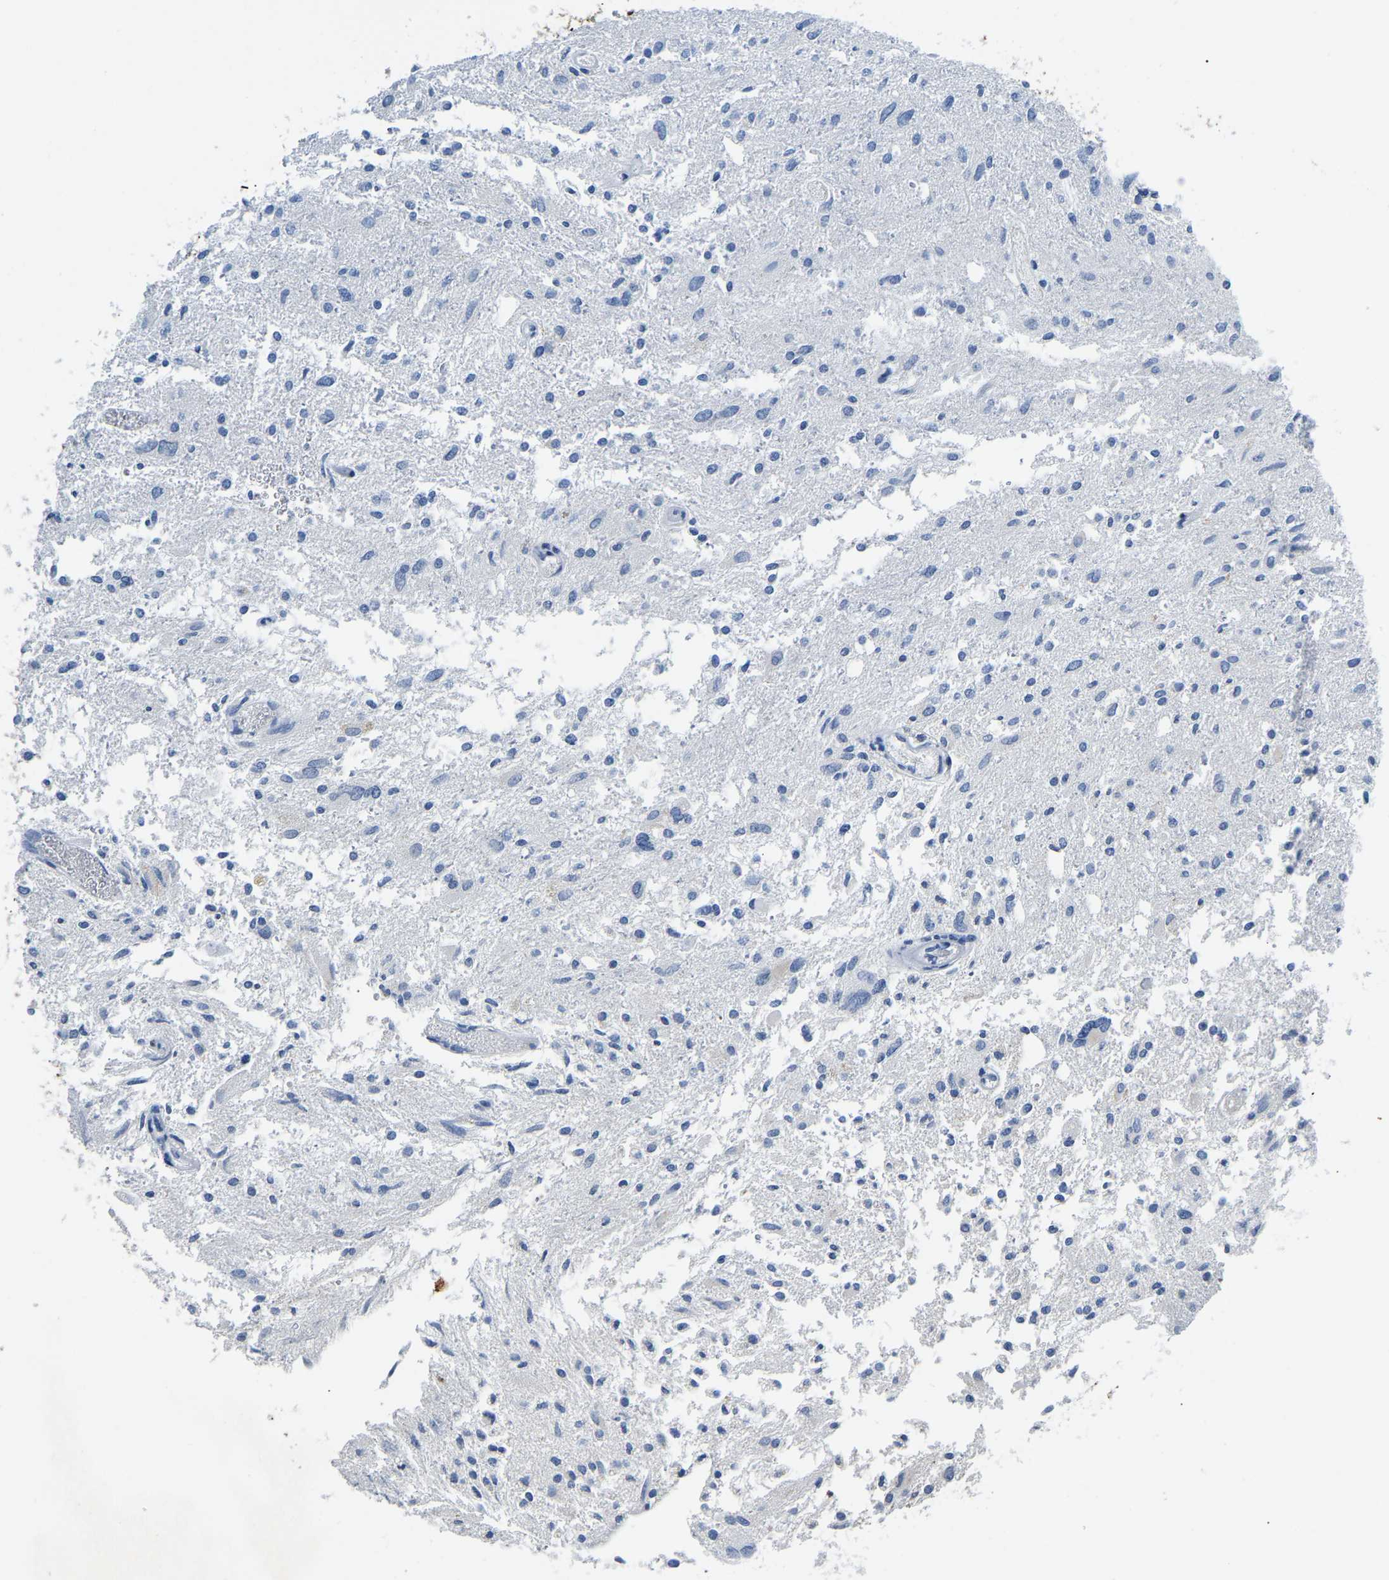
{"staining": {"intensity": "negative", "quantity": "none", "location": "none"}, "tissue": "glioma", "cell_type": "Tumor cells", "image_type": "cancer", "snomed": [{"axis": "morphology", "description": "Glioma, malignant, High grade"}, {"axis": "topography", "description": "Brain"}], "caption": "Immunohistochemistry histopathology image of neoplastic tissue: glioma stained with DAB demonstrates no significant protein positivity in tumor cells.", "gene": "HIBADH", "patient": {"sex": "female", "age": 59}}